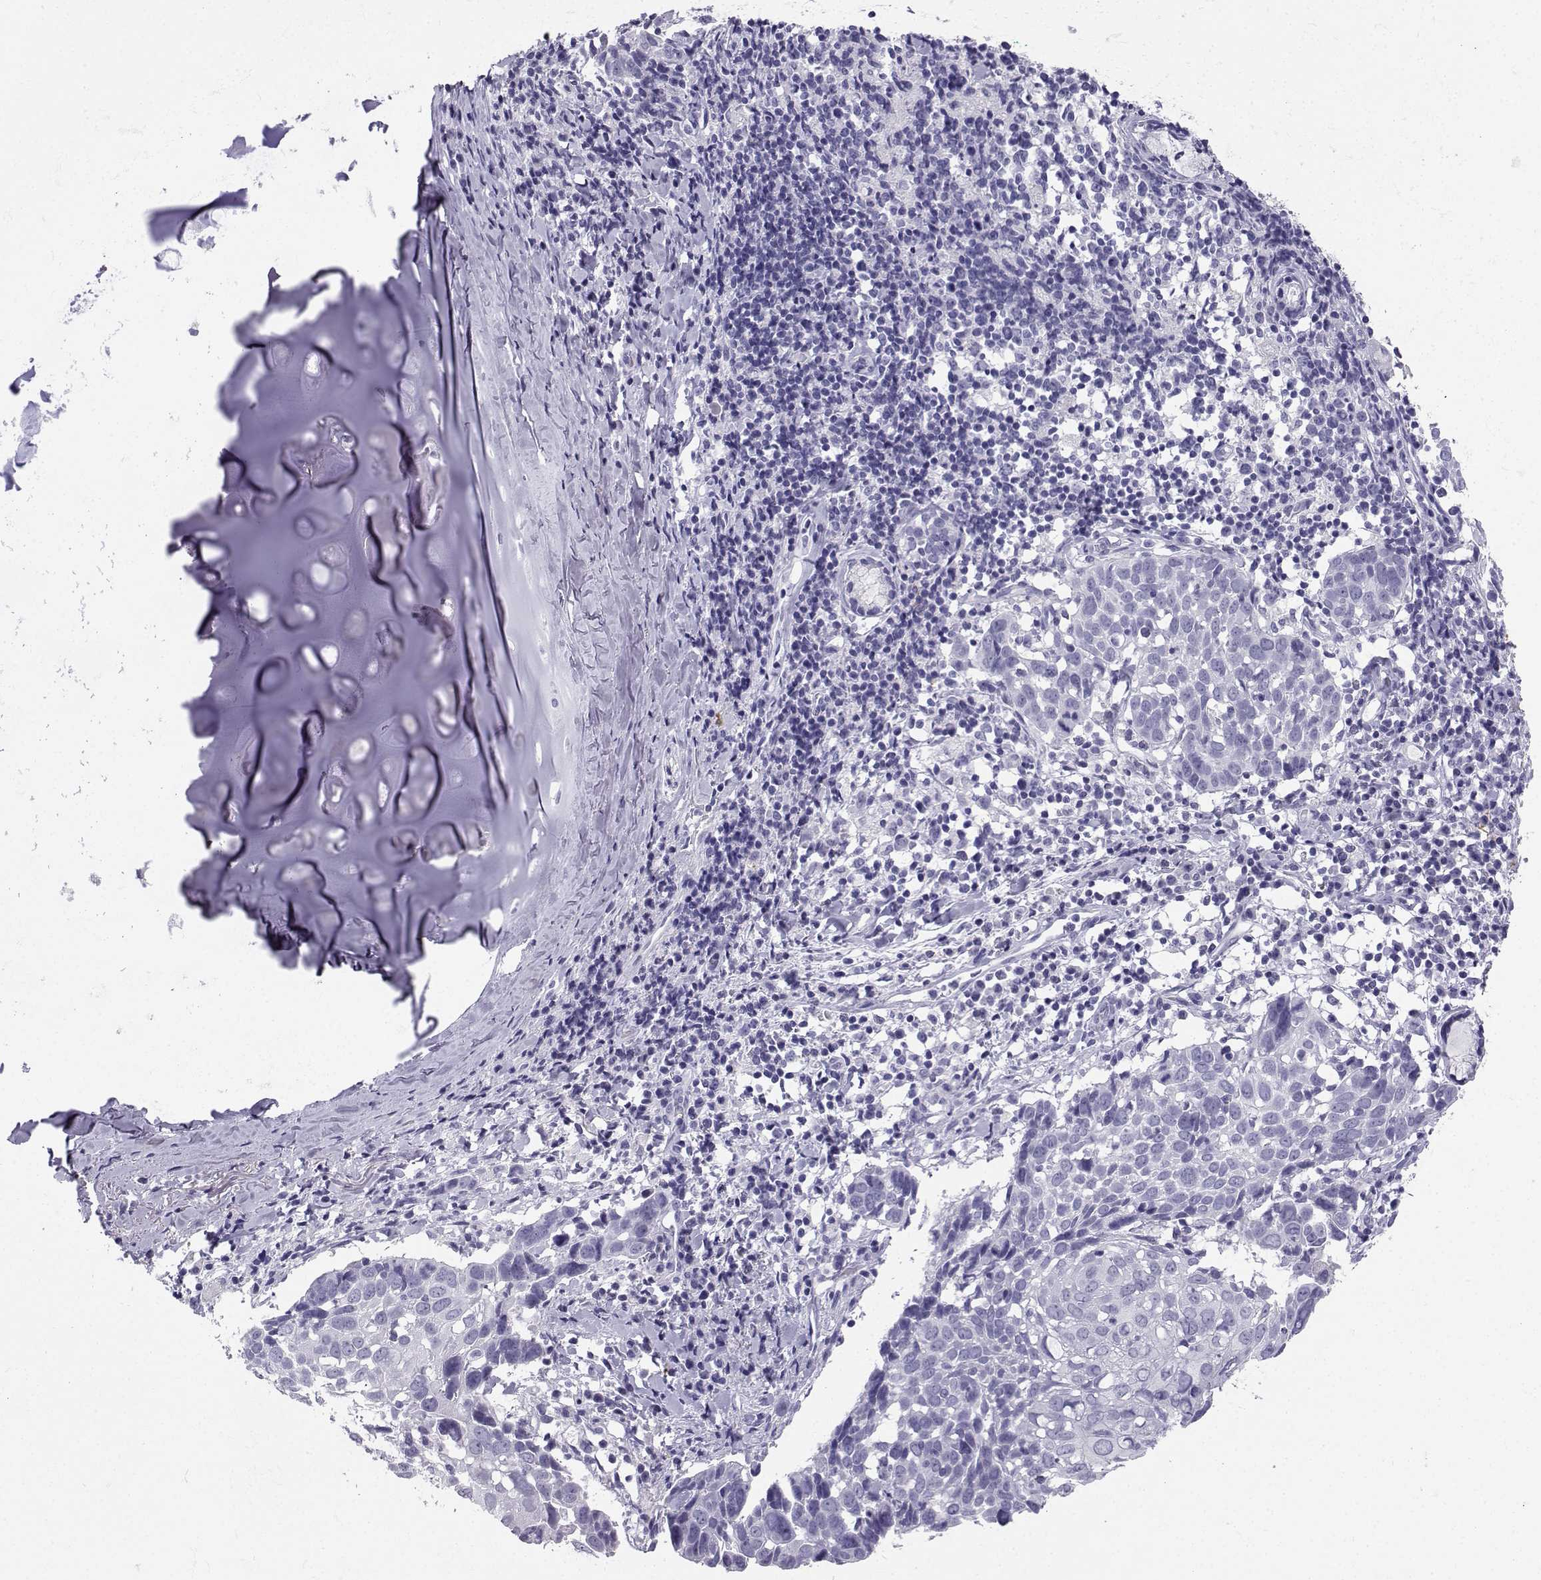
{"staining": {"intensity": "negative", "quantity": "none", "location": "none"}, "tissue": "lung cancer", "cell_type": "Tumor cells", "image_type": "cancer", "snomed": [{"axis": "morphology", "description": "Squamous cell carcinoma, NOS"}, {"axis": "topography", "description": "Lung"}], "caption": "The image reveals no staining of tumor cells in lung cancer (squamous cell carcinoma).", "gene": "NEFL", "patient": {"sex": "male", "age": 57}}